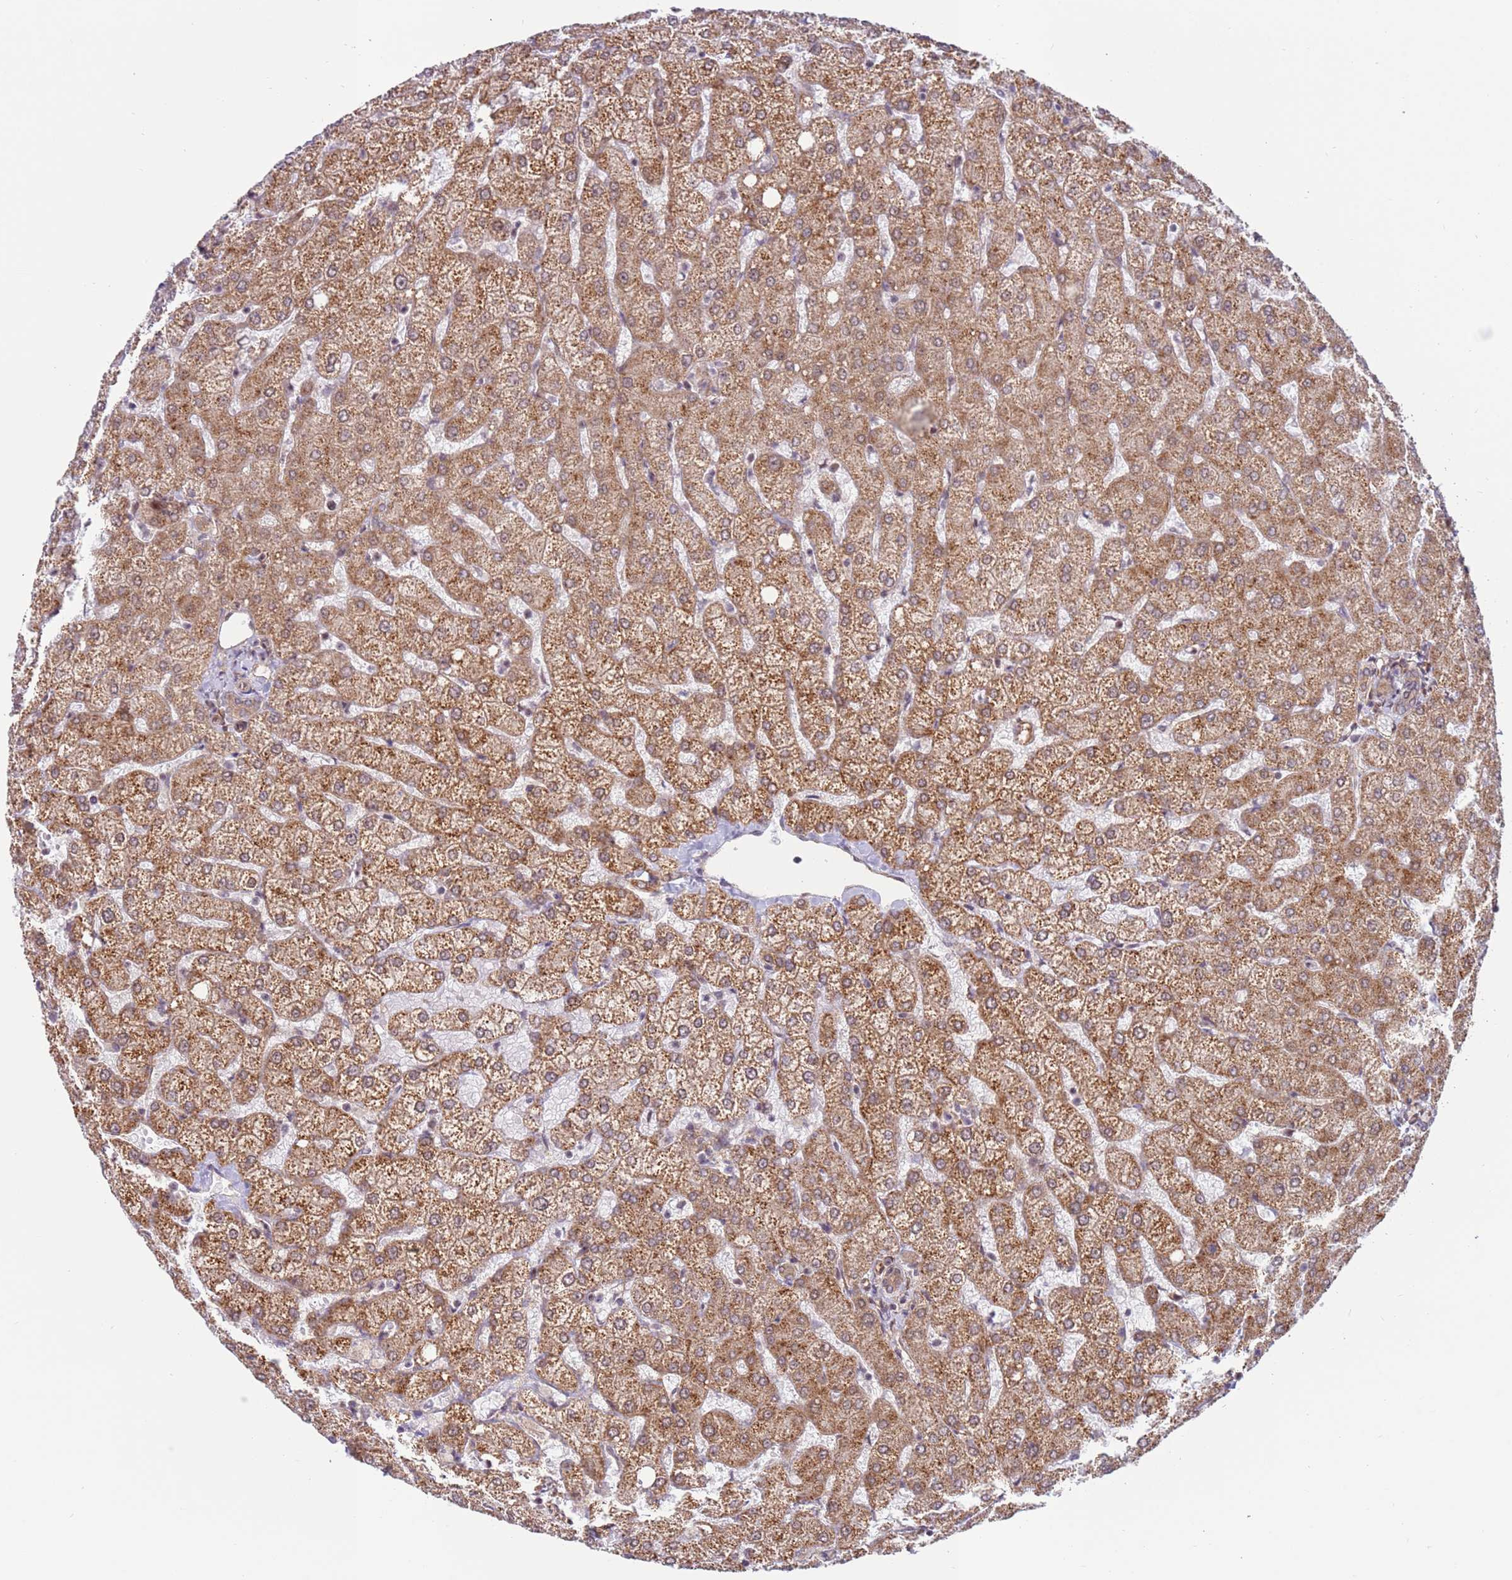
{"staining": {"intensity": "weak", "quantity": ">75%", "location": "cytoplasmic/membranous"}, "tissue": "liver", "cell_type": "Cholangiocytes", "image_type": "normal", "snomed": [{"axis": "morphology", "description": "Normal tissue, NOS"}, {"axis": "topography", "description": "Liver"}], "caption": "IHC (DAB) staining of unremarkable liver demonstrates weak cytoplasmic/membranous protein expression in approximately >75% of cholangiocytes.", "gene": "DCAF4", "patient": {"sex": "female", "age": 54}}